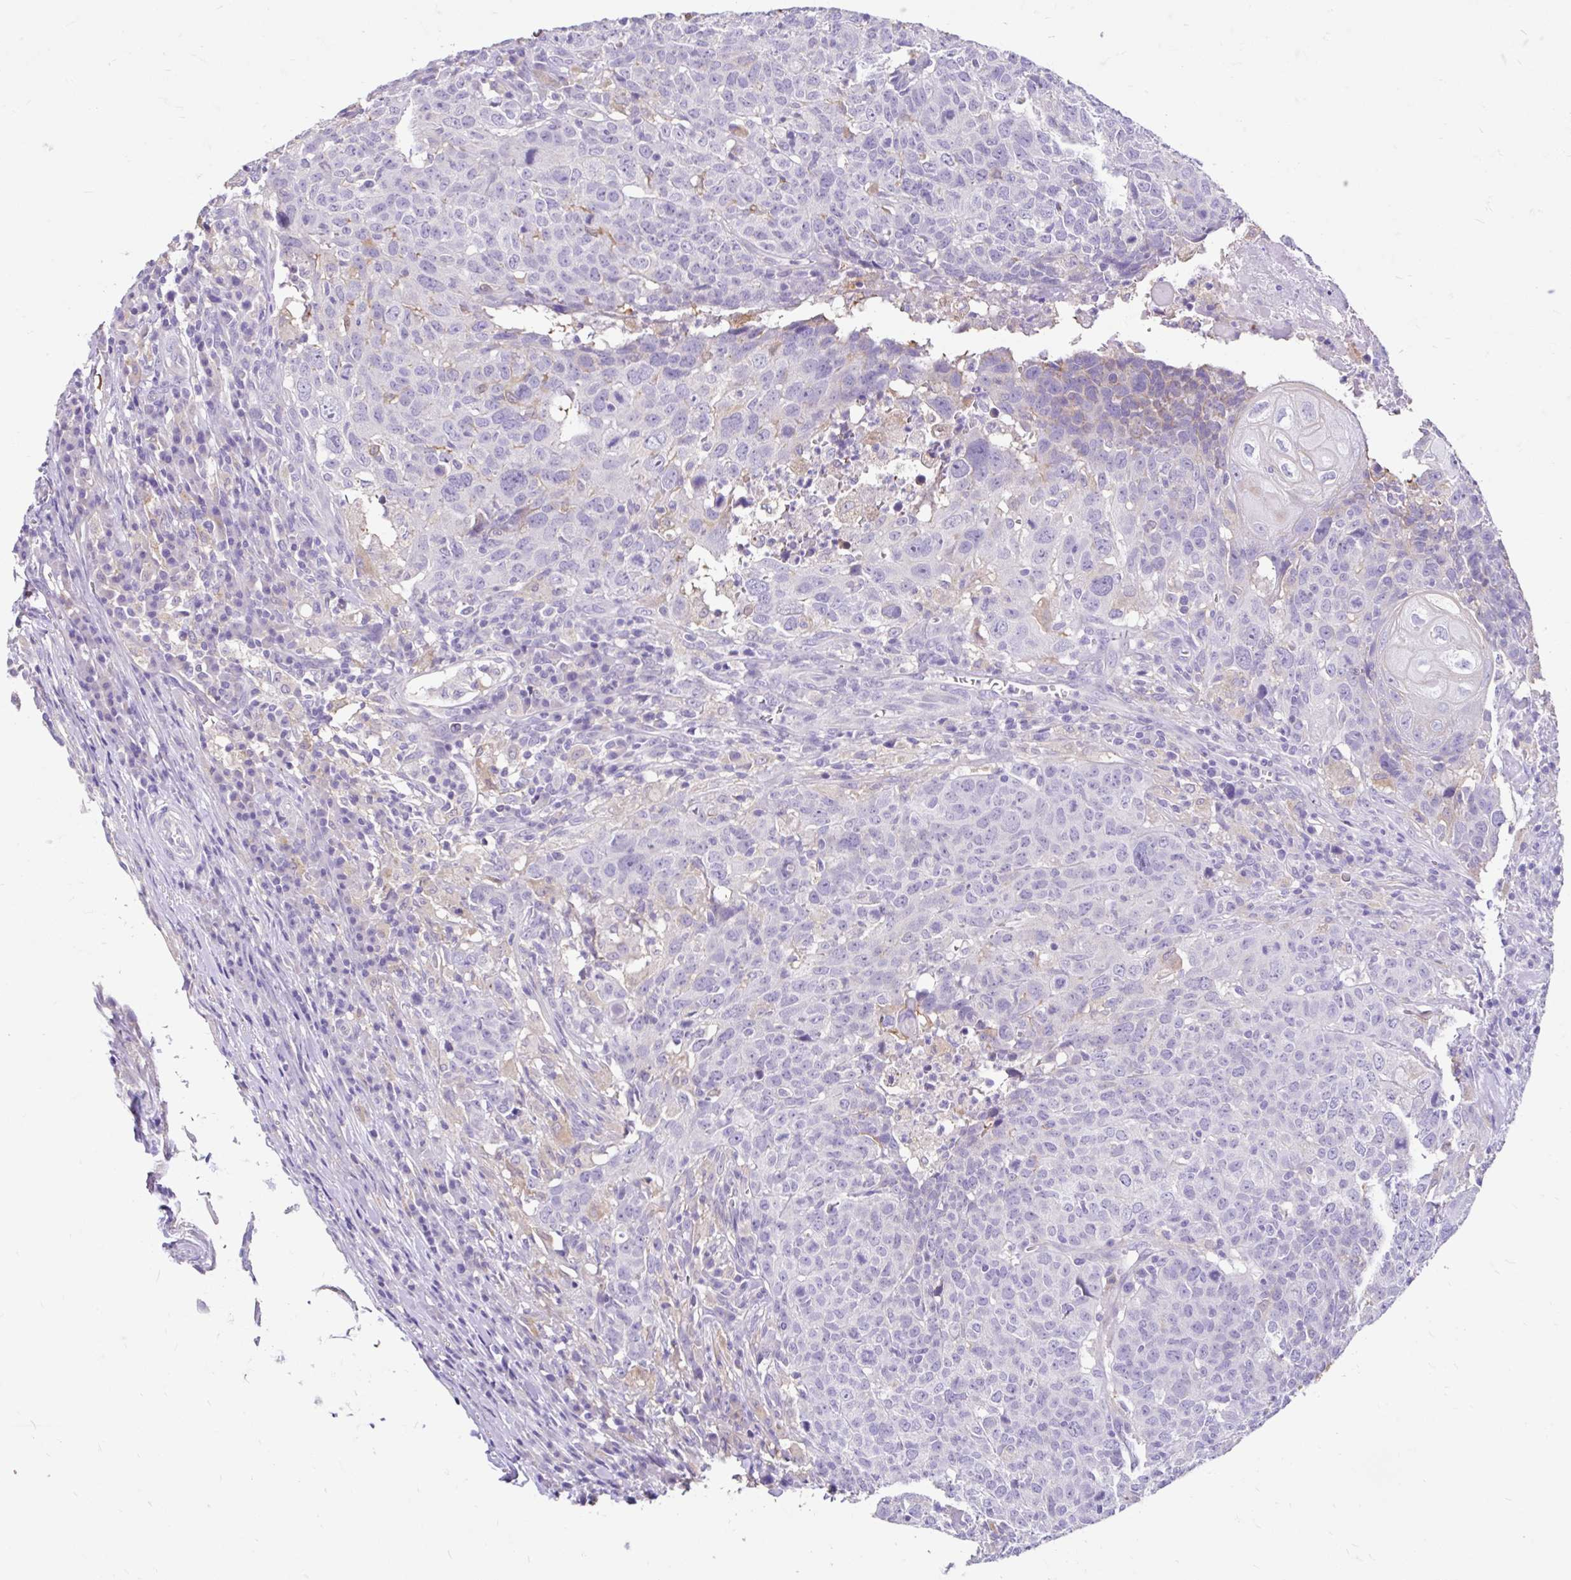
{"staining": {"intensity": "negative", "quantity": "none", "location": "none"}, "tissue": "head and neck cancer", "cell_type": "Tumor cells", "image_type": "cancer", "snomed": [{"axis": "morphology", "description": "Normal tissue, NOS"}, {"axis": "morphology", "description": "Squamous cell carcinoma, NOS"}, {"axis": "topography", "description": "Skeletal muscle"}, {"axis": "topography", "description": "Vascular tissue"}, {"axis": "topography", "description": "Peripheral nerve tissue"}, {"axis": "topography", "description": "Head-Neck"}], "caption": "An IHC image of head and neck cancer is shown. There is no staining in tumor cells of head and neck cancer.", "gene": "ZNF33A", "patient": {"sex": "male", "age": 66}}